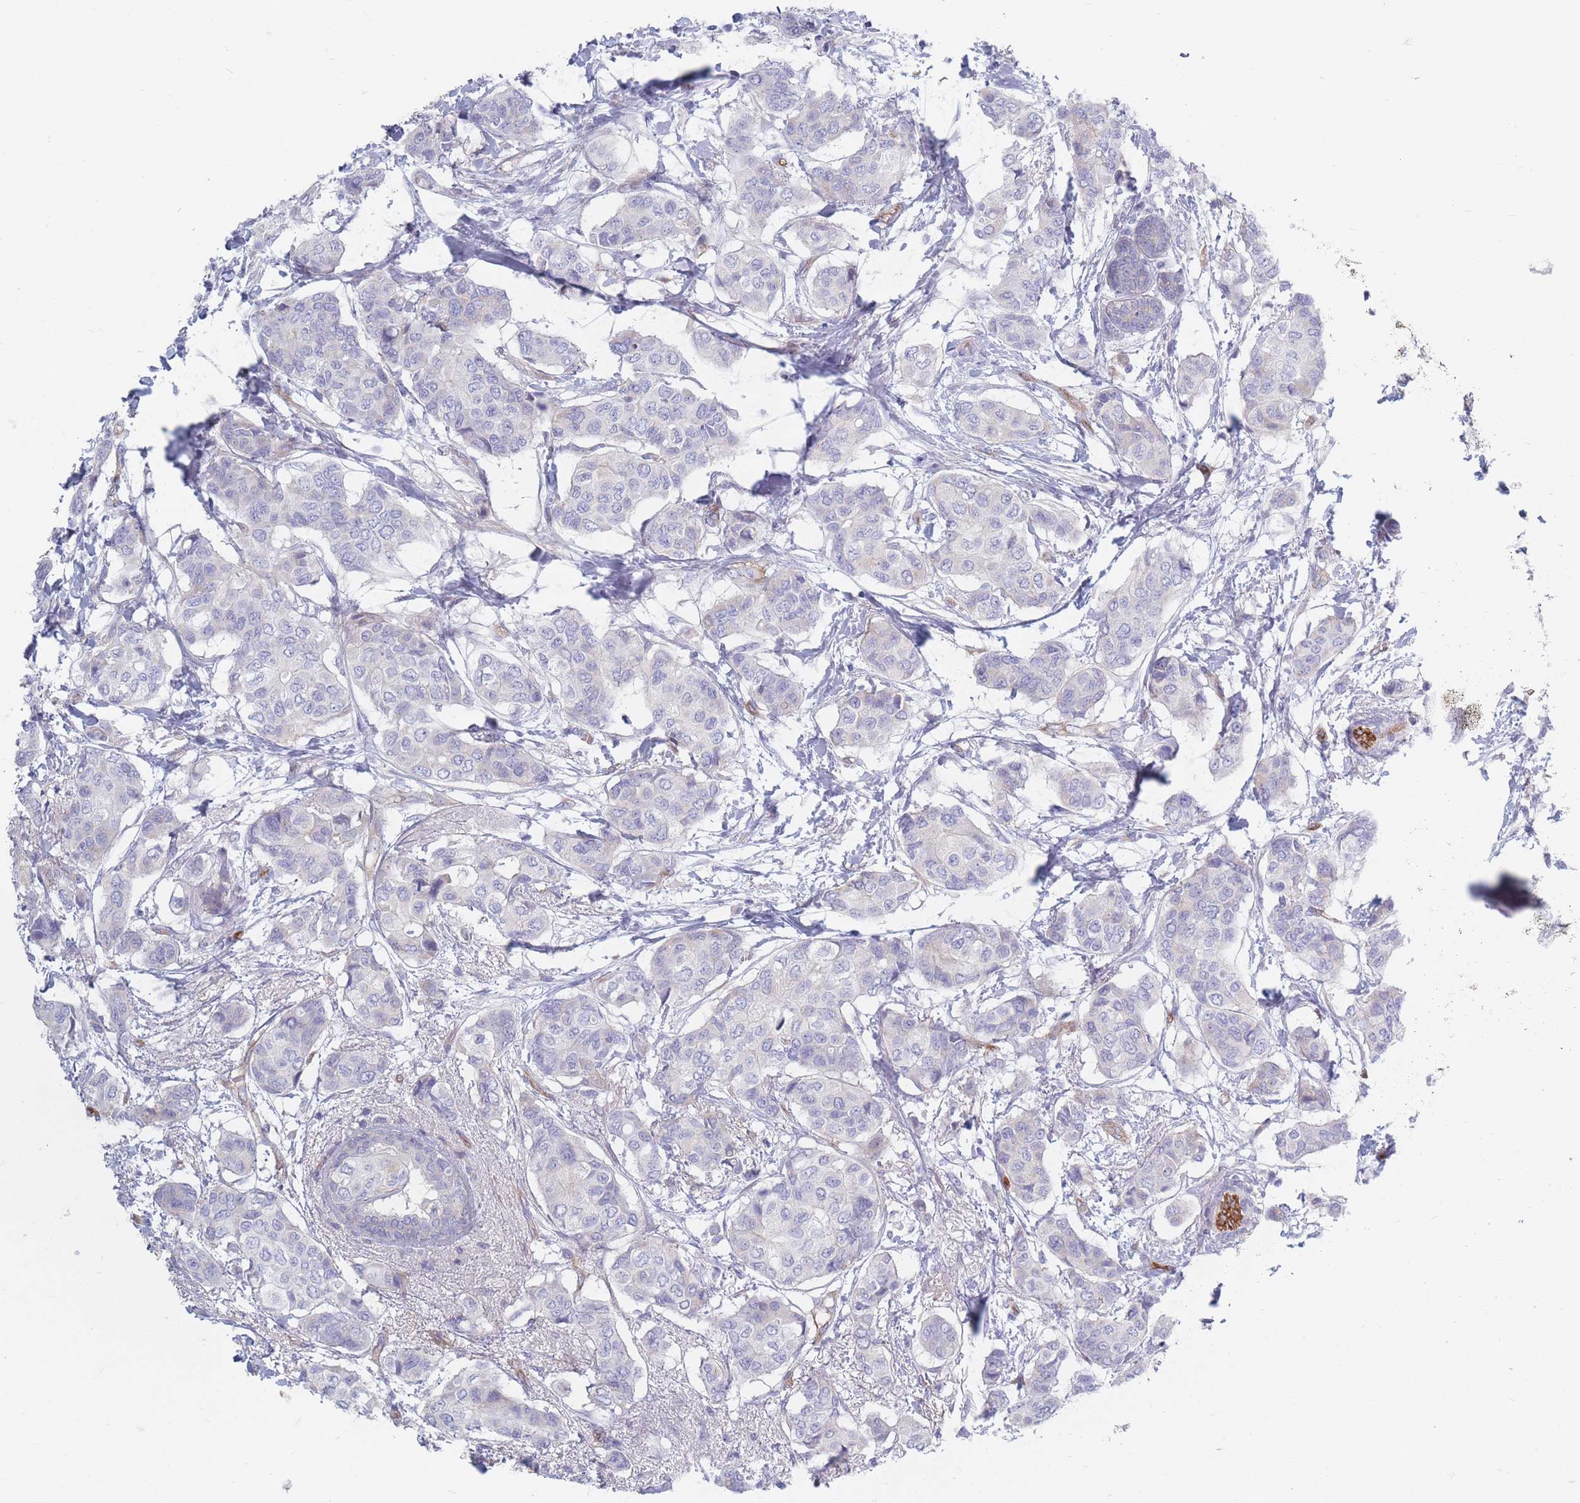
{"staining": {"intensity": "negative", "quantity": "none", "location": "none"}, "tissue": "breast cancer", "cell_type": "Tumor cells", "image_type": "cancer", "snomed": [{"axis": "morphology", "description": "Lobular carcinoma"}, {"axis": "topography", "description": "Breast"}], "caption": "This is an IHC image of human breast cancer (lobular carcinoma). There is no staining in tumor cells.", "gene": "PLPP1", "patient": {"sex": "female", "age": 51}}